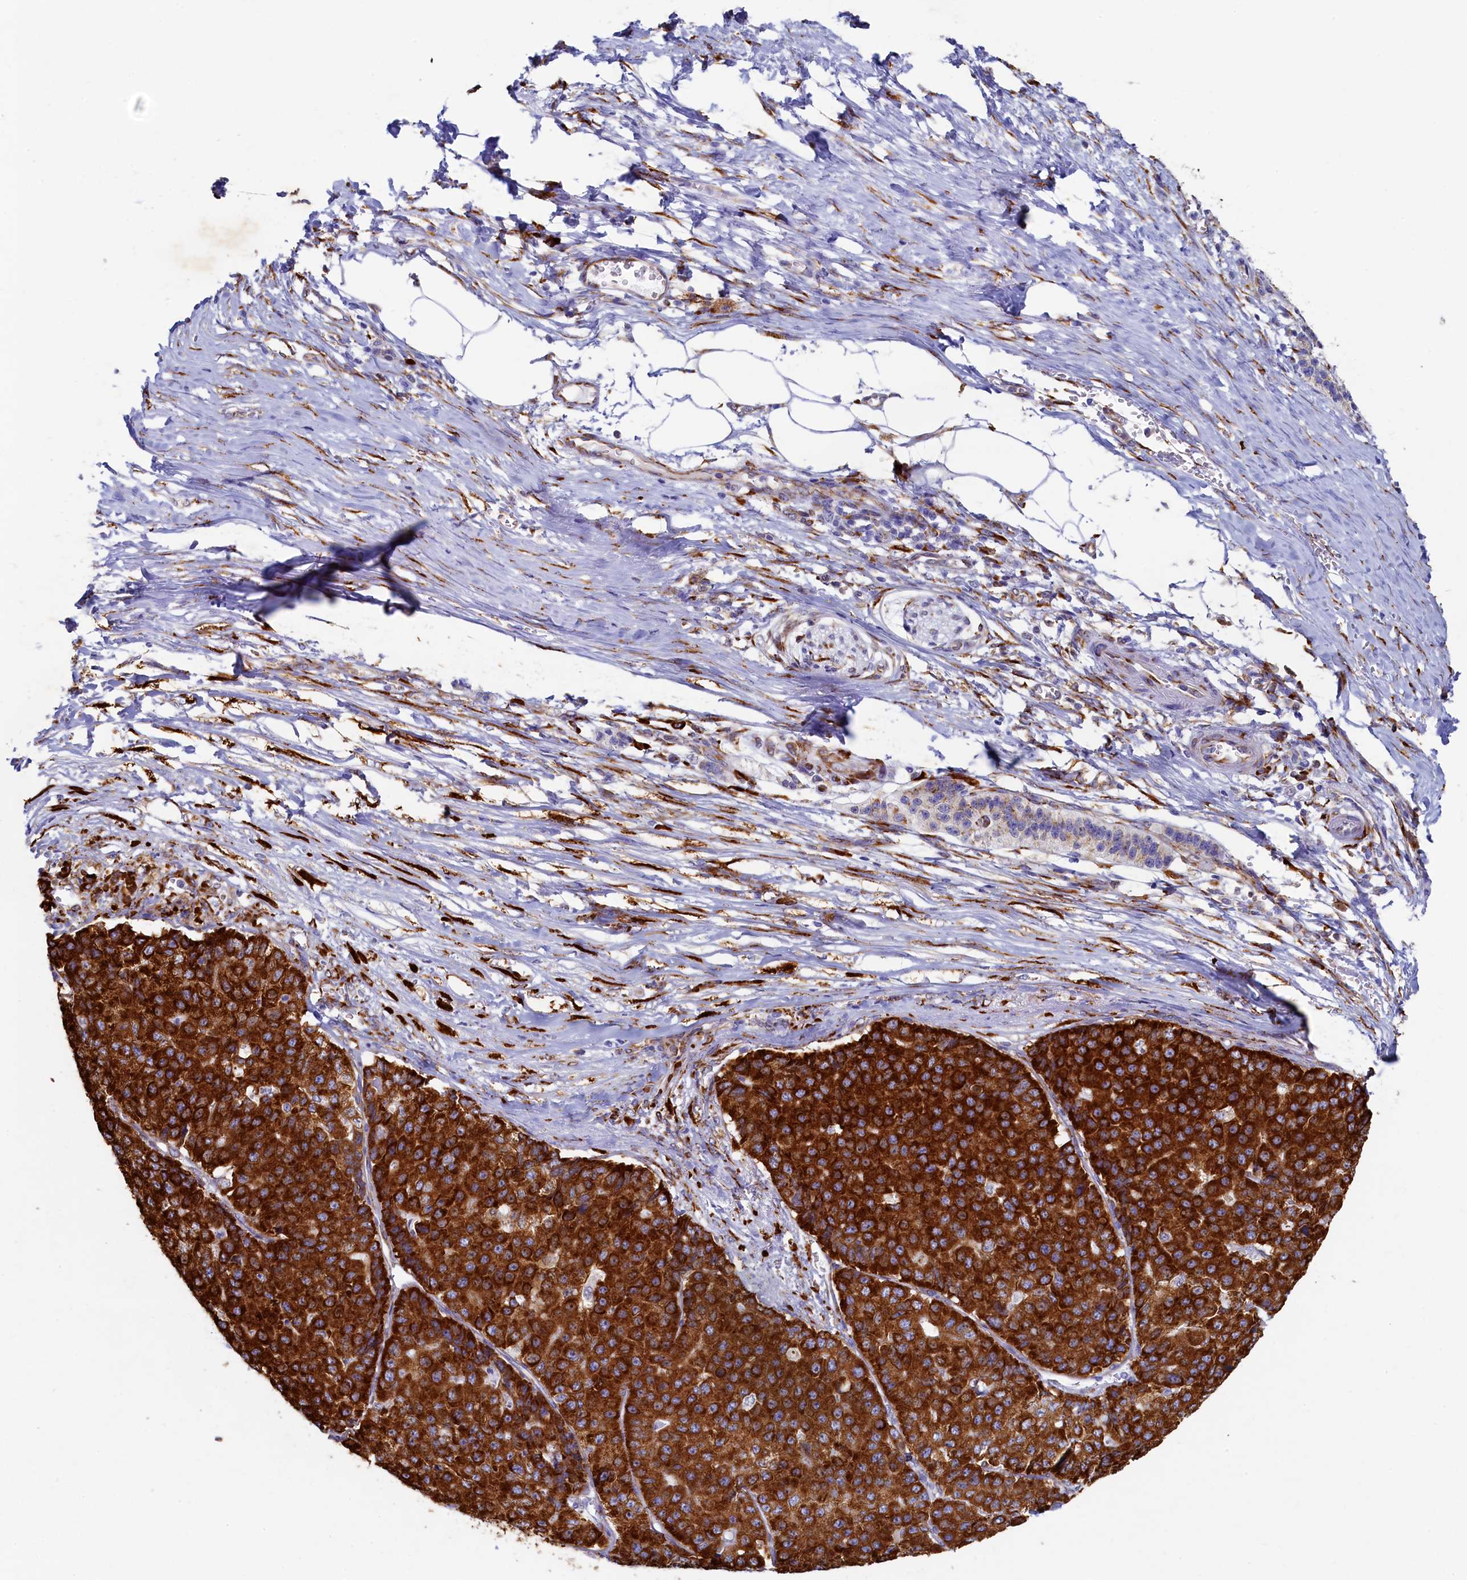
{"staining": {"intensity": "strong", "quantity": ">75%", "location": "cytoplasmic/membranous"}, "tissue": "pancreatic cancer", "cell_type": "Tumor cells", "image_type": "cancer", "snomed": [{"axis": "morphology", "description": "Adenocarcinoma, NOS"}, {"axis": "topography", "description": "Pancreas"}], "caption": "Immunohistochemistry photomicrograph of human pancreatic cancer (adenocarcinoma) stained for a protein (brown), which shows high levels of strong cytoplasmic/membranous positivity in approximately >75% of tumor cells.", "gene": "TMEM18", "patient": {"sex": "male", "age": 50}}